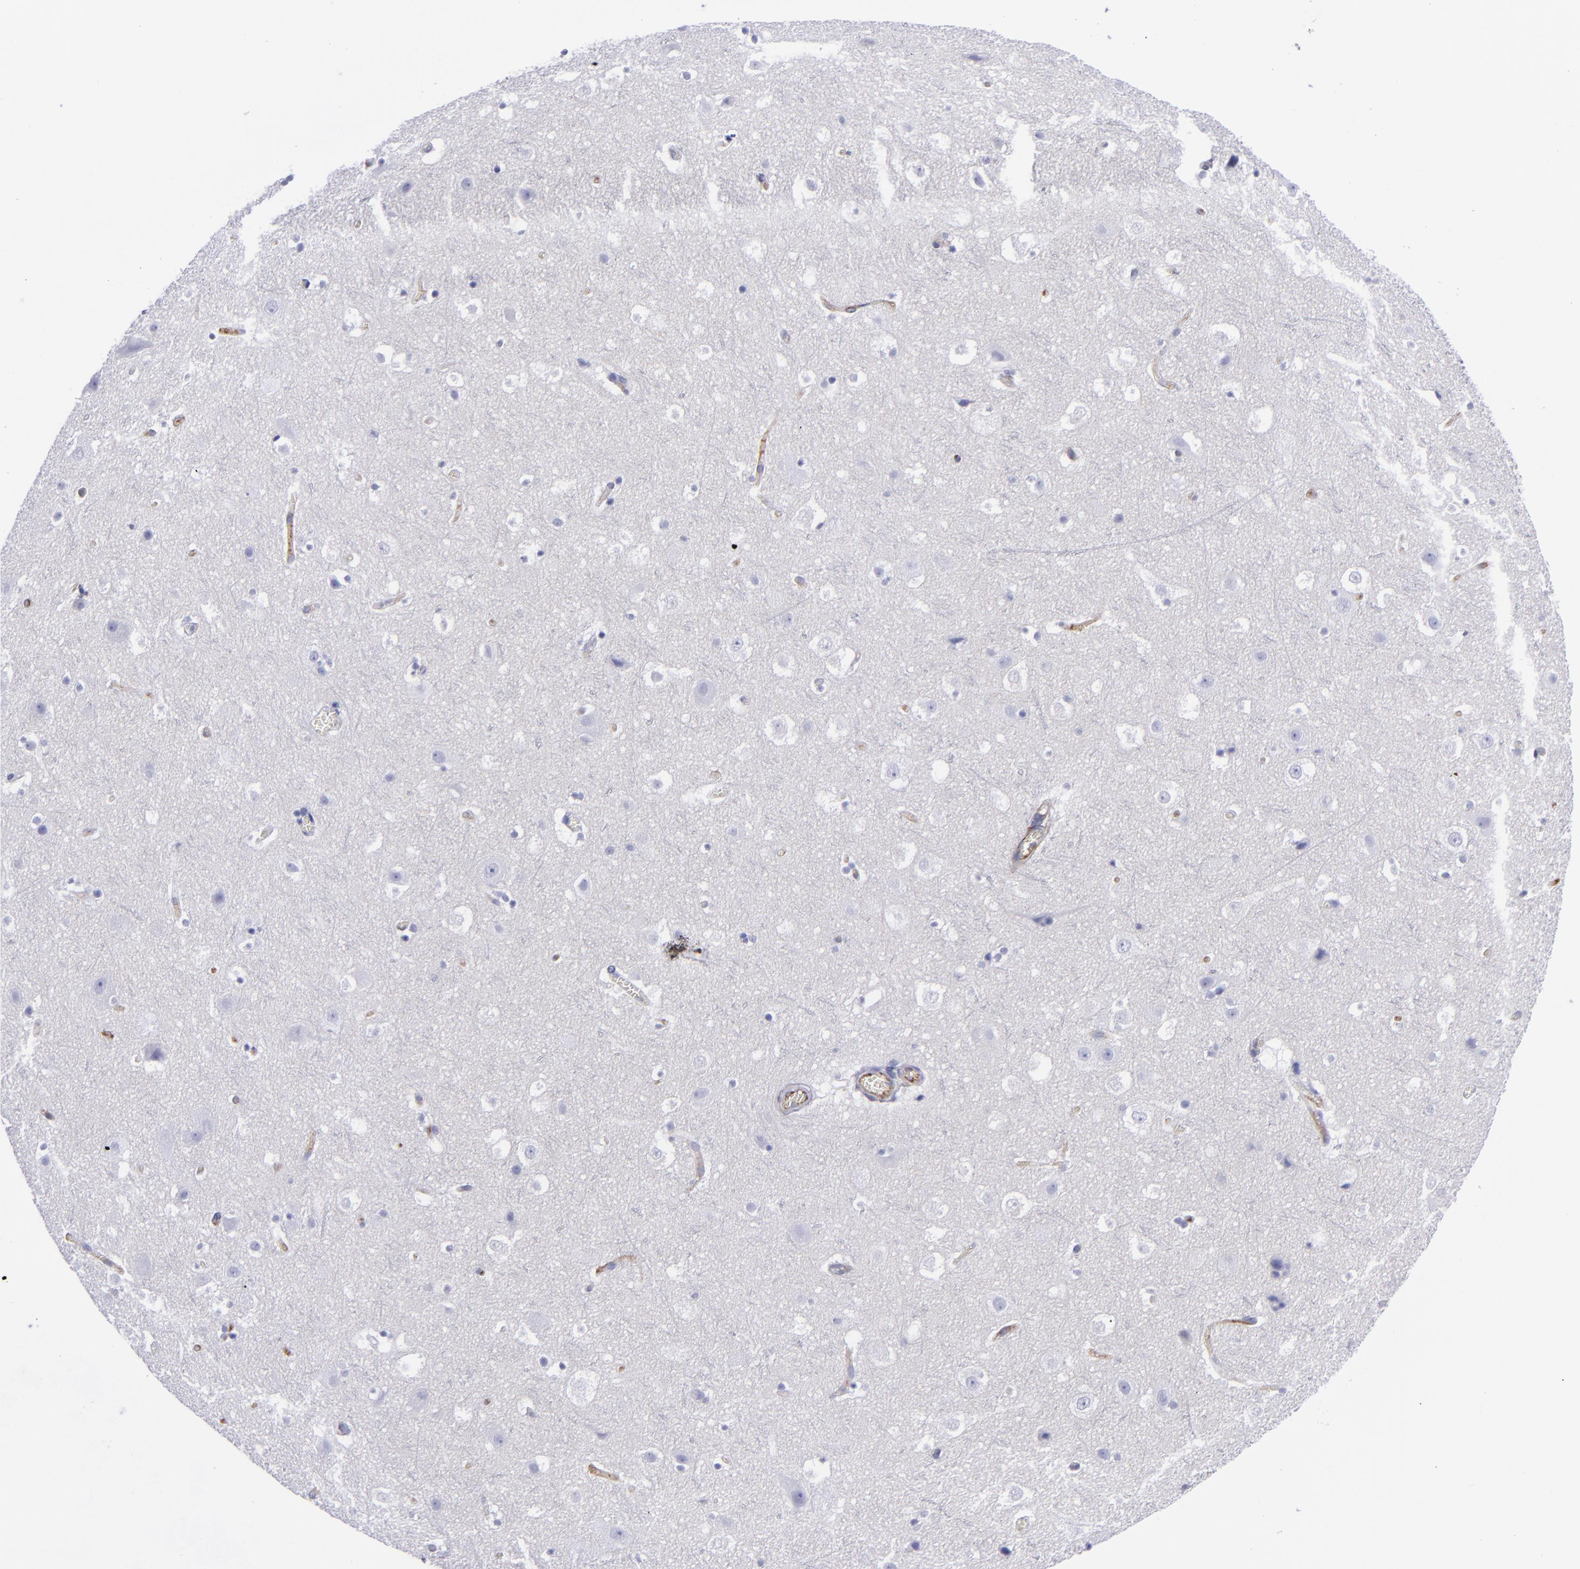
{"staining": {"intensity": "weak", "quantity": "<25%", "location": "cytoplasmic/membranous"}, "tissue": "cerebral cortex", "cell_type": "Endothelial cells", "image_type": "normal", "snomed": [{"axis": "morphology", "description": "Normal tissue, NOS"}, {"axis": "topography", "description": "Cerebral cortex"}], "caption": "Immunohistochemistry of benign cerebral cortex demonstrates no positivity in endothelial cells. Brightfield microscopy of IHC stained with DAB (brown) and hematoxylin (blue), captured at high magnification.", "gene": "ACE", "patient": {"sex": "male", "age": 45}}